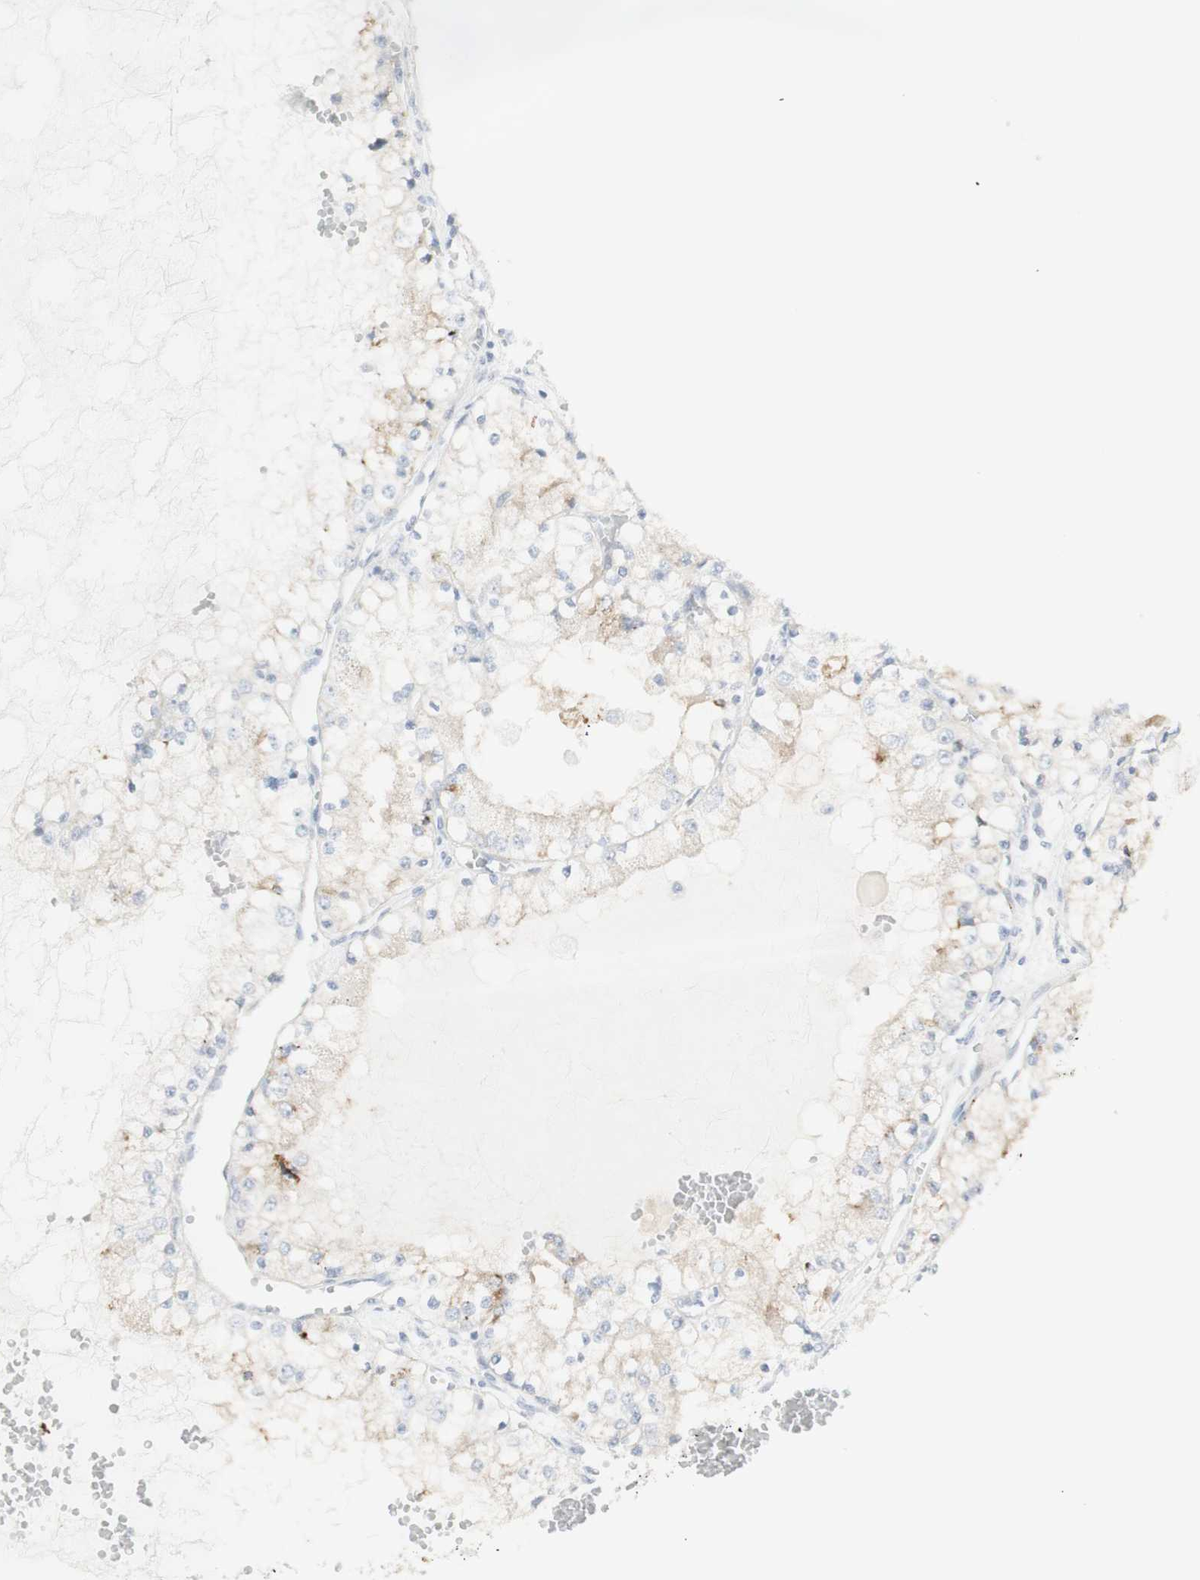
{"staining": {"intensity": "negative", "quantity": "none", "location": "none"}, "tissue": "renal cancer", "cell_type": "Tumor cells", "image_type": "cancer", "snomed": [{"axis": "morphology", "description": "Adenocarcinoma, NOS"}, {"axis": "topography", "description": "Kidney"}], "caption": "An image of human renal adenocarcinoma is negative for staining in tumor cells.", "gene": "NDST4", "patient": {"sex": "male", "age": 68}}